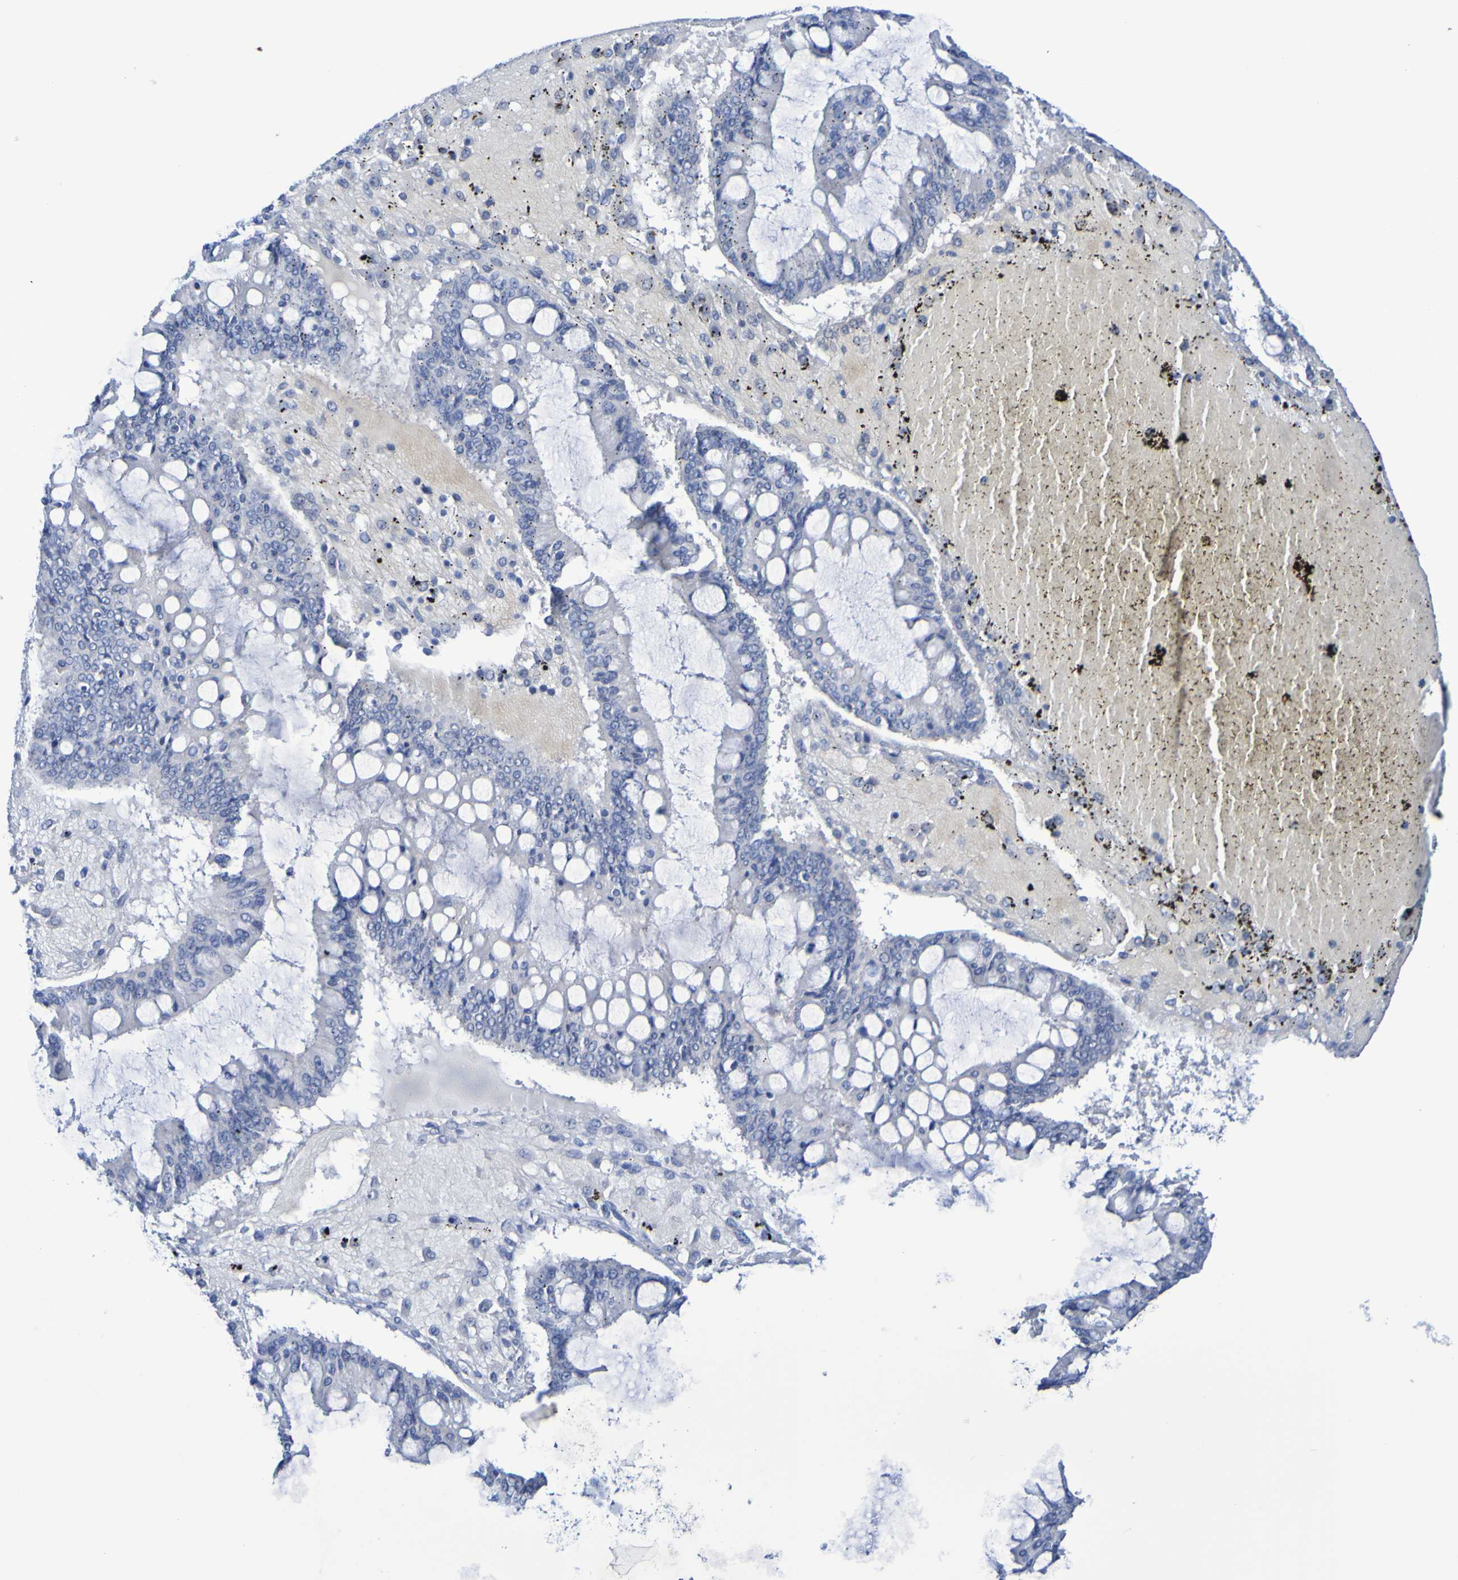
{"staining": {"intensity": "negative", "quantity": "none", "location": "none"}, "tissue": "ovarian cancer", "cell_type": "Tumor cells", "image_type": "cancer", "snomed": [{"axis": "morphology", "description": "Cystadenocarcinoma, mucinous, NOS"}, {"axis": "topography", "description": "Ovary"}], "caption": "Protein analysis of ovarian mucinous cystadenocarcinoma reveals no significant staining in tumor cells.", "gene": "SGCB", "patient": {"sex": "female", "age": 73}}